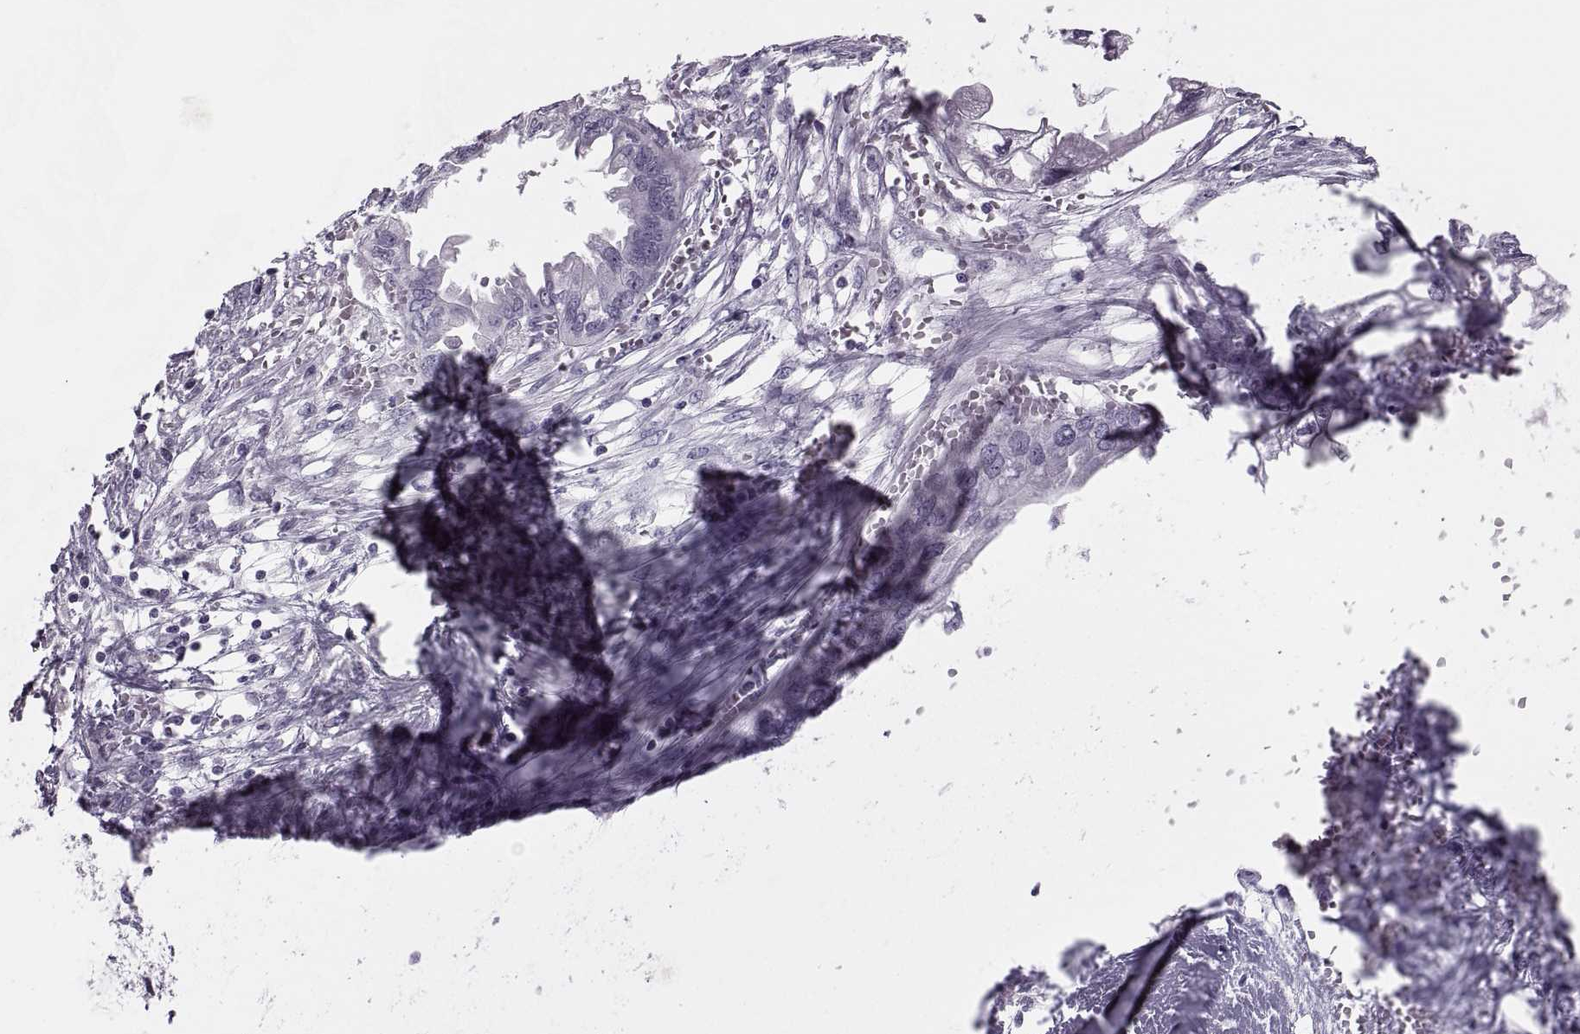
{"staining": {"intensity": "negative", "quantity": "none", "location": "none"}, "tissue": "endometrial cancer", "cell_type": "Tumor cells", "image_type": "cancer", "snomed": [{"axis": "morphology", "description": "Adenocarcinoma, NOS"}, {"axis": "morphology", "description": "Adenocarcinoma, metastatic, NOS"}, {"axis": "topography", "description": "Adipose tissue"}, {"axis": "topography", "description": "Endometrium"}], "caption": "Immunohistochemical staining of adenocarcinoma (endometrial) demonstrates no significant staining in tumor cells.", "gene": "SYNGR4", "patient": {"sex": "female", "age": 67}}